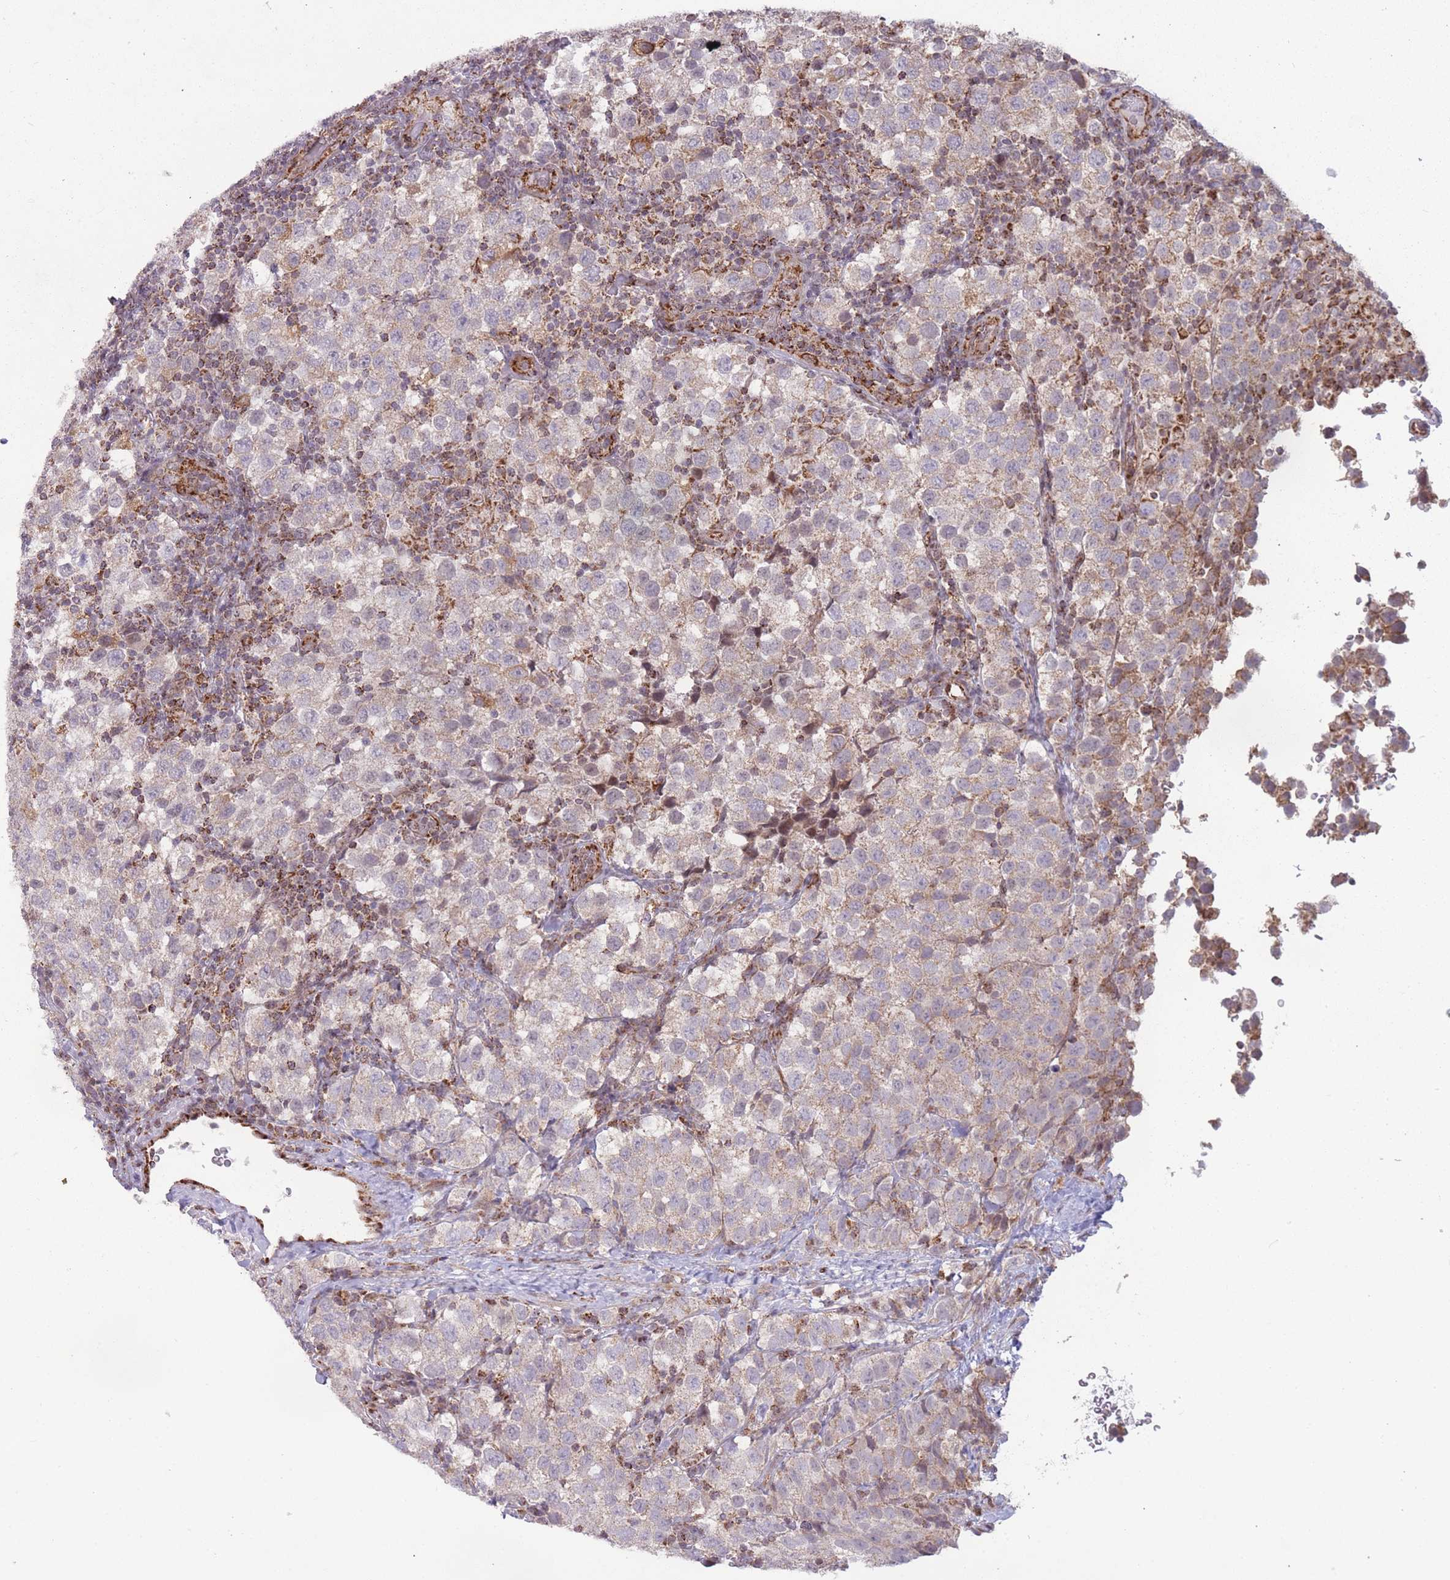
{"staining": {"intensity": "weak", "quantity": "<25%", "location": "cytoplasmic/membranous"}, "tissue": "testis cancer", "cell_type": "Tumor cells", "image_type": "cancer", "snomed": [{"axis": "morphology", "description": "Seminoma, NOS"}, {"axis": "topography", "description": "Testis"}], "caption": "An image of human testis cancer is negative for staining in tumor cells.", "gene": "DPYSL4", "patient": {"sex": "male", "age": 34}}